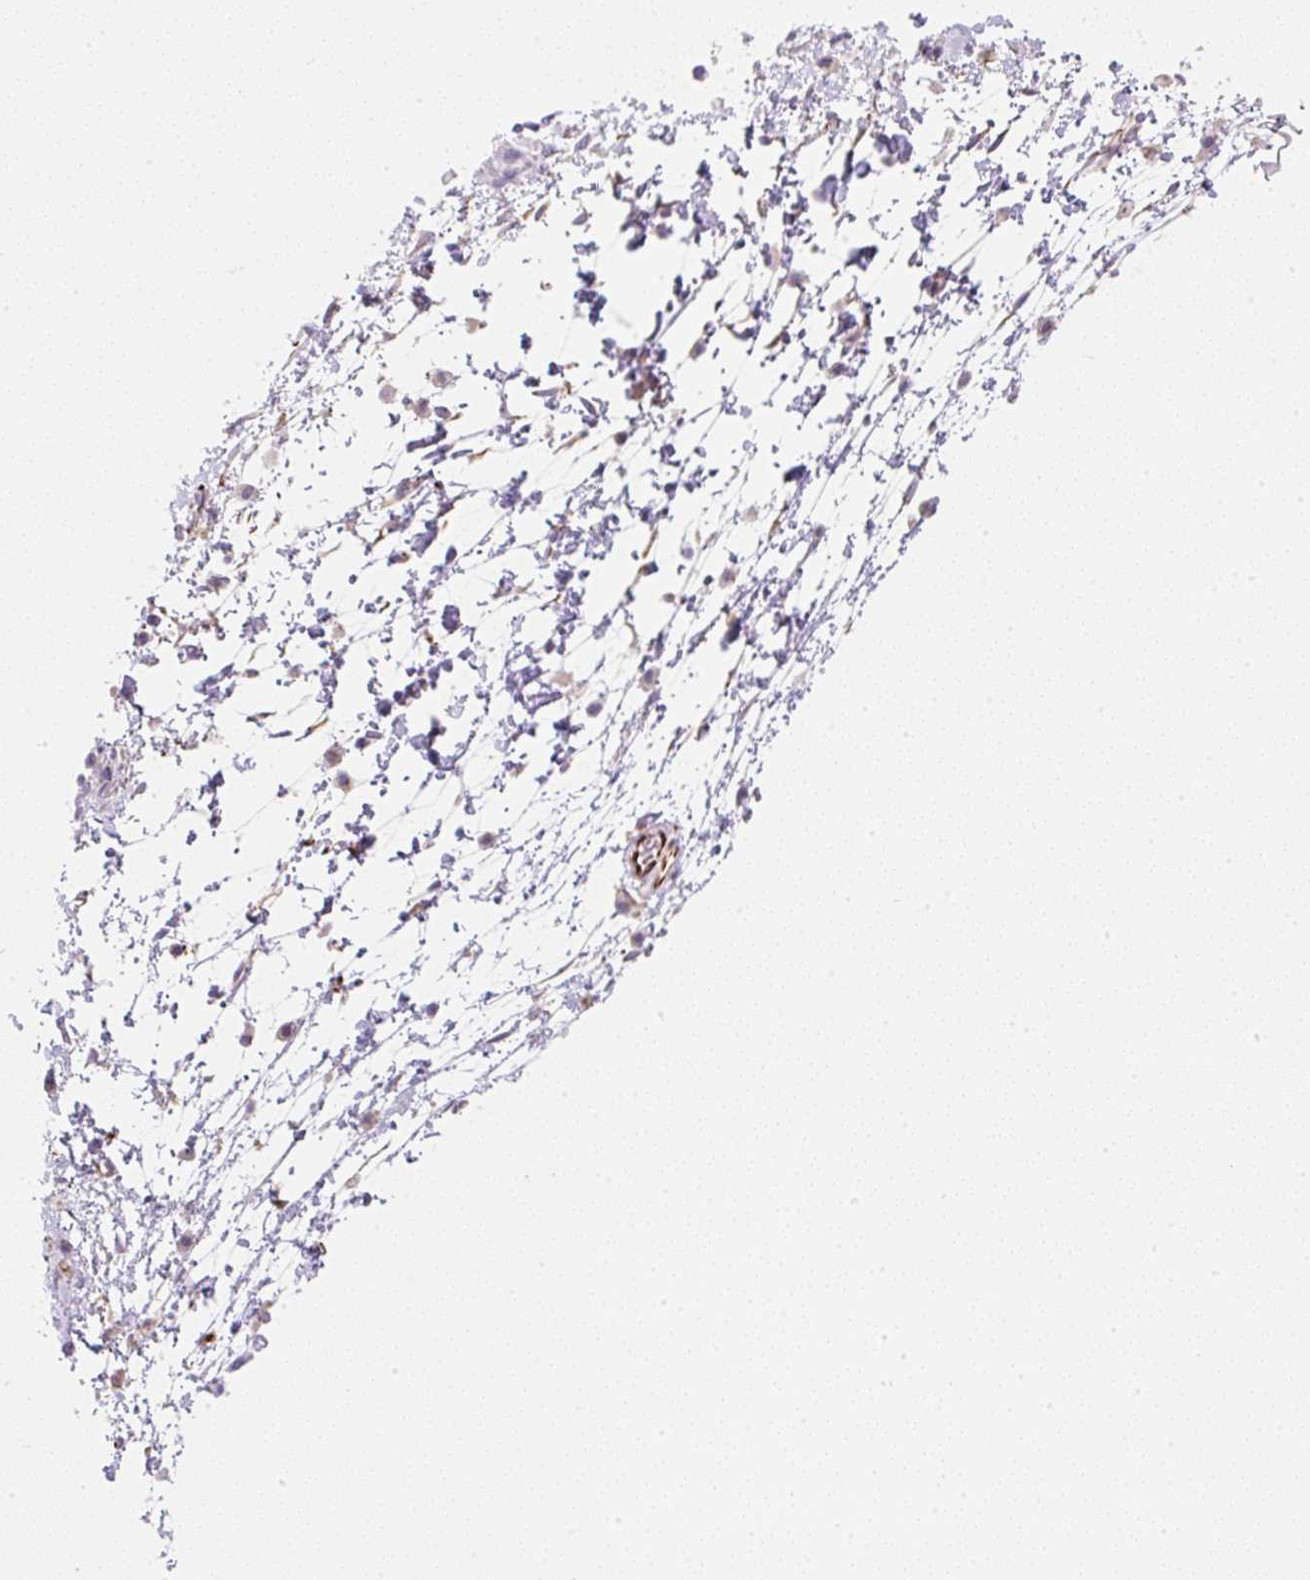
{"staining": {"intensity": "negative", "quantity": "none", "location": "none"}, "tissue": "nasopharynx", "cell_type": "Respiratory epithelial cells", "image_type": "normal", "snomed": [{"axis": "morphology", "description": "Normal tissue, NOS"}, {"axis": "topography", "description": "Lymph node"}, {"axis": "topography", "description": "Cartilage tissue"}, {"axis": "topography", "description": "Nasopharynx"}], "caption": "Protein analysis of unremarkable nasopharynx demonstrates no significant positivity in respiratory epithelial cells.", "gene": "ZNF689", "patient": {"sex": "male", "age": 63}}